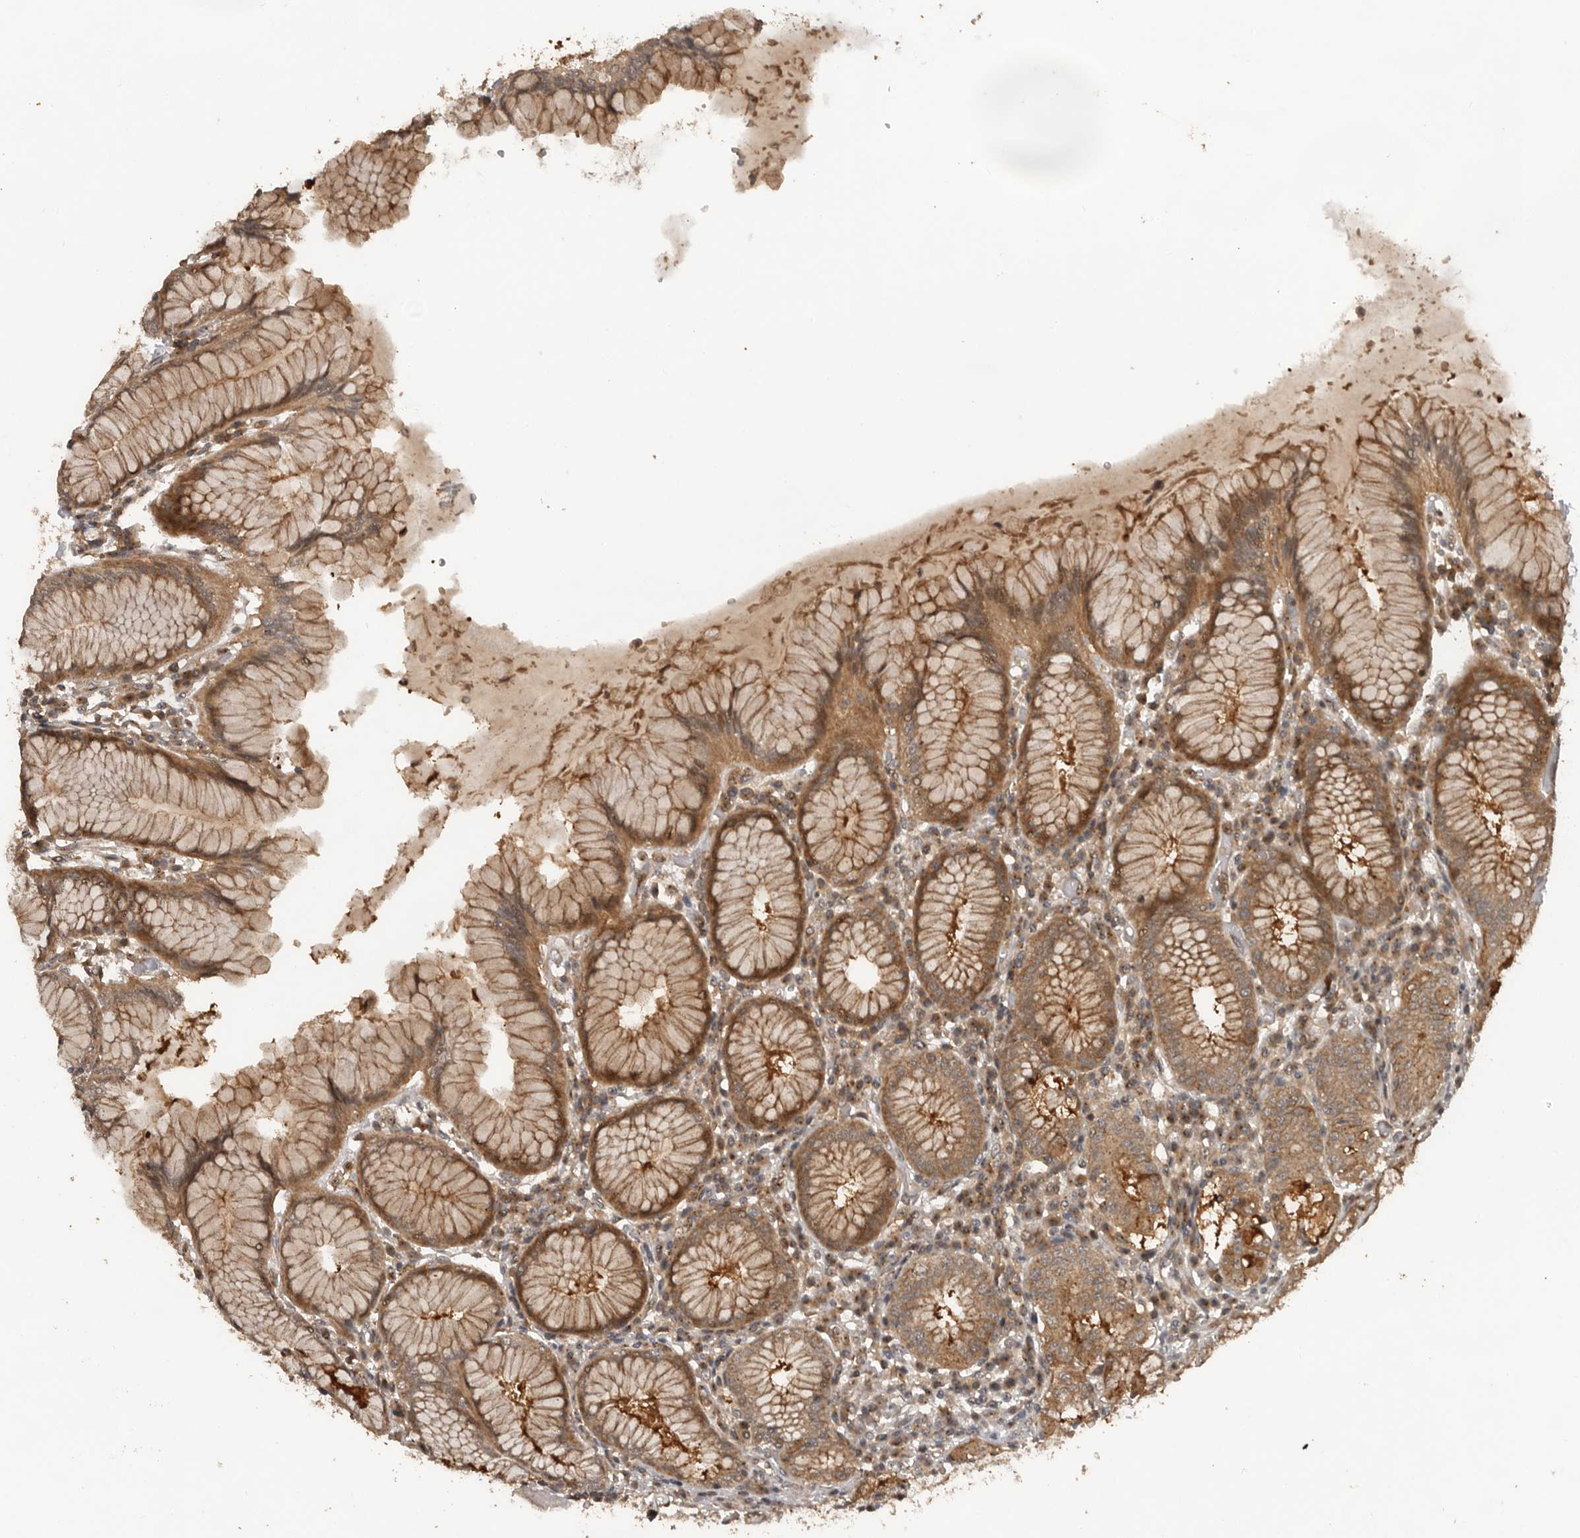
{"staining": {"intensity": "moderate", "quantity": ">75%", "location": "cytoplasmic/membranous"}, "tissue": "stomach", "cell_type": "Glandular cells", "image_type": "normal", "snomed": [{"axis": "morphology", "description": "Normal tissue, NOS"}, {"axis": "topography", "description": "Stomach"}, {"axis": "topography", "description": "Stomach, lower"}], "caption": "Stomach stained with a protein marker exhibits moderate staining in glandular cells.", "gene": "CEP350", "patient": {"sex": "female", "age": 56}}